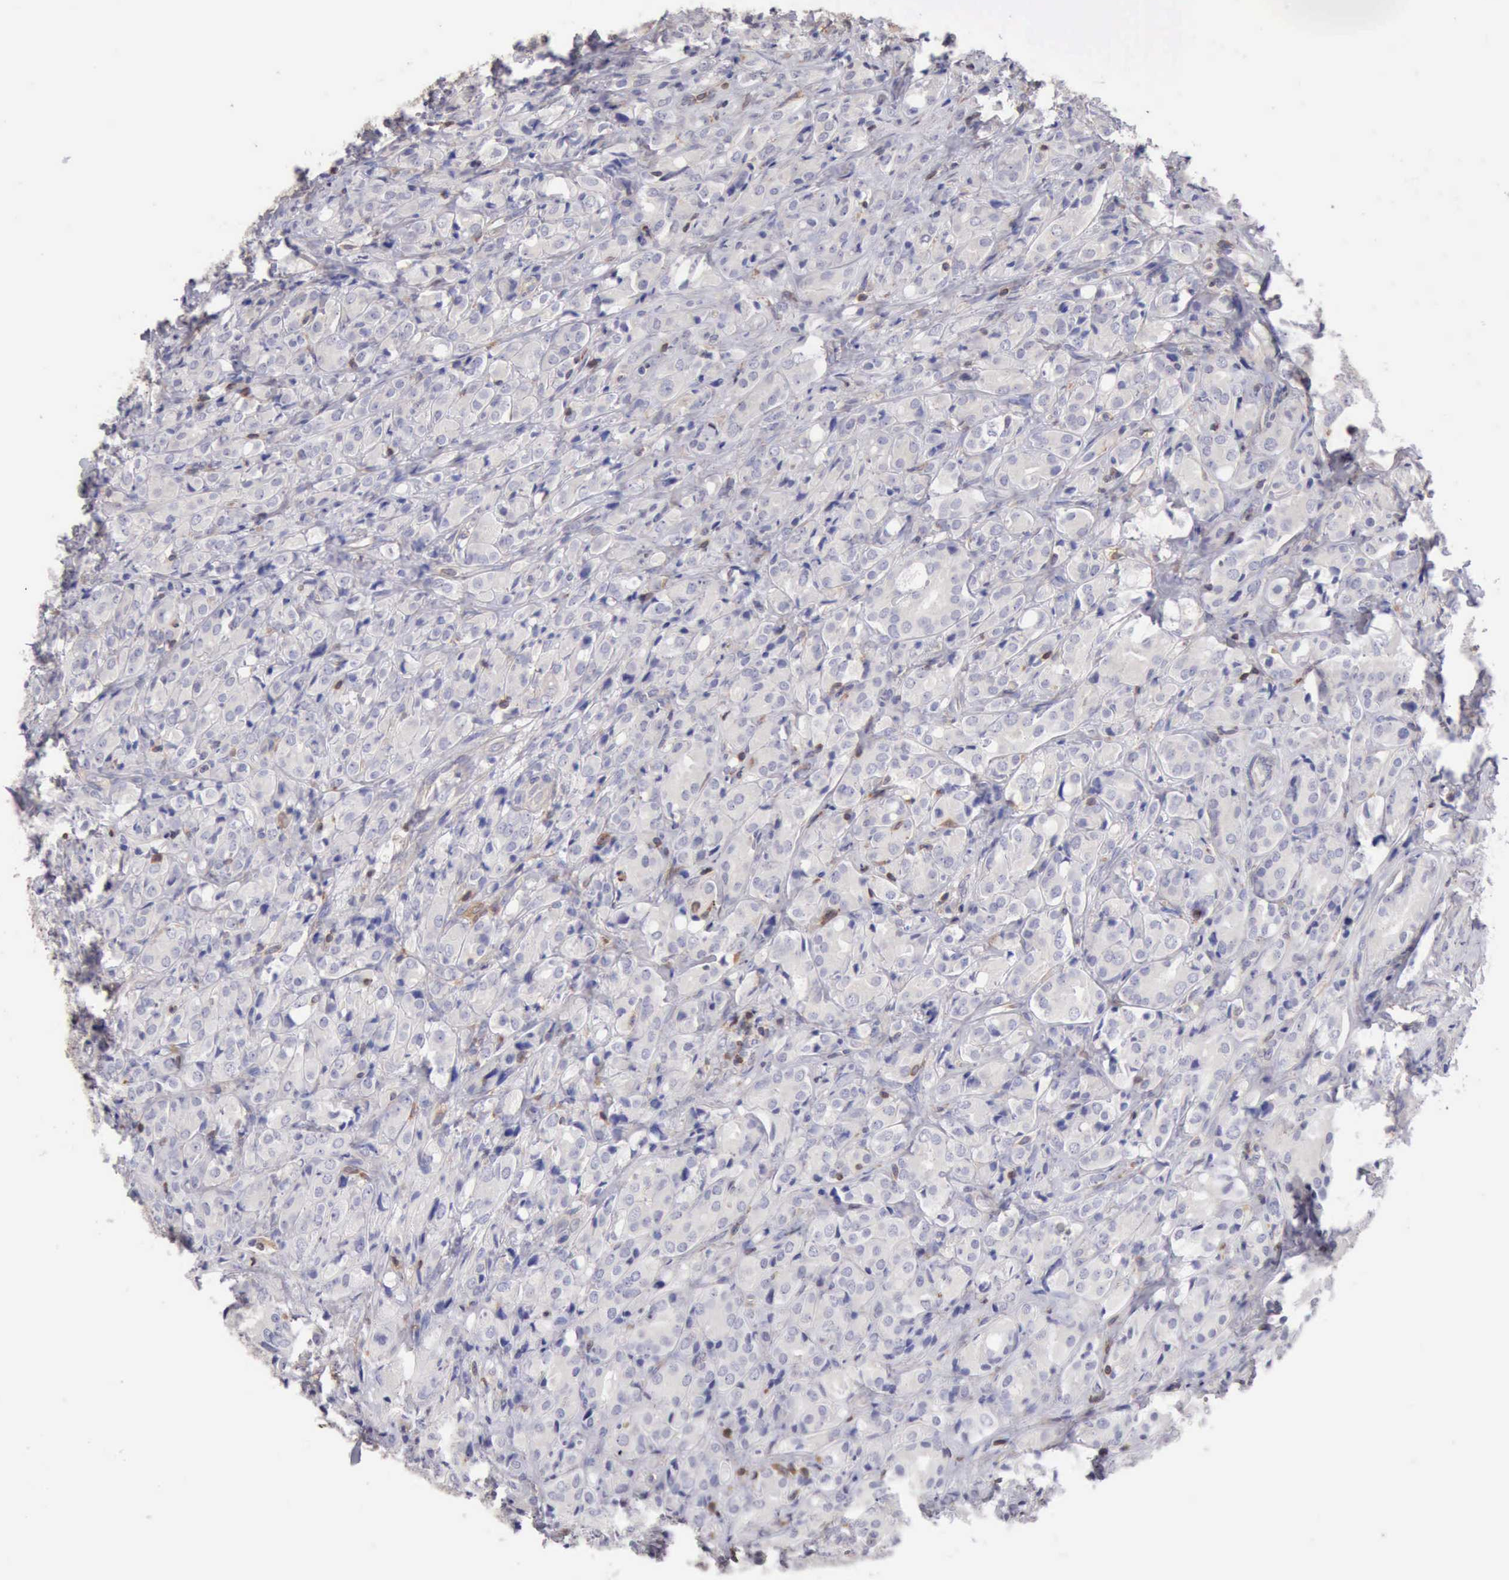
{"staining": {"intensity": "negative", "quantity": "none", "location": "none"}, "tissue": "prostate cancer", "cell_type": "Tumor cells", "image_type": "cancer", "snomed": [{"axis": "morphology", "description": "Adenocarcinoma, High grade"}, {"axis": "topography", "description": "Prostate"}], "caption": "Photomicrograph shows no significant protein expression in tumor cells of prostate cancer (adenocarcinoma (high-grade)).", "gene": "SASH3", "patient": {"sex": "male", "age": 68}}